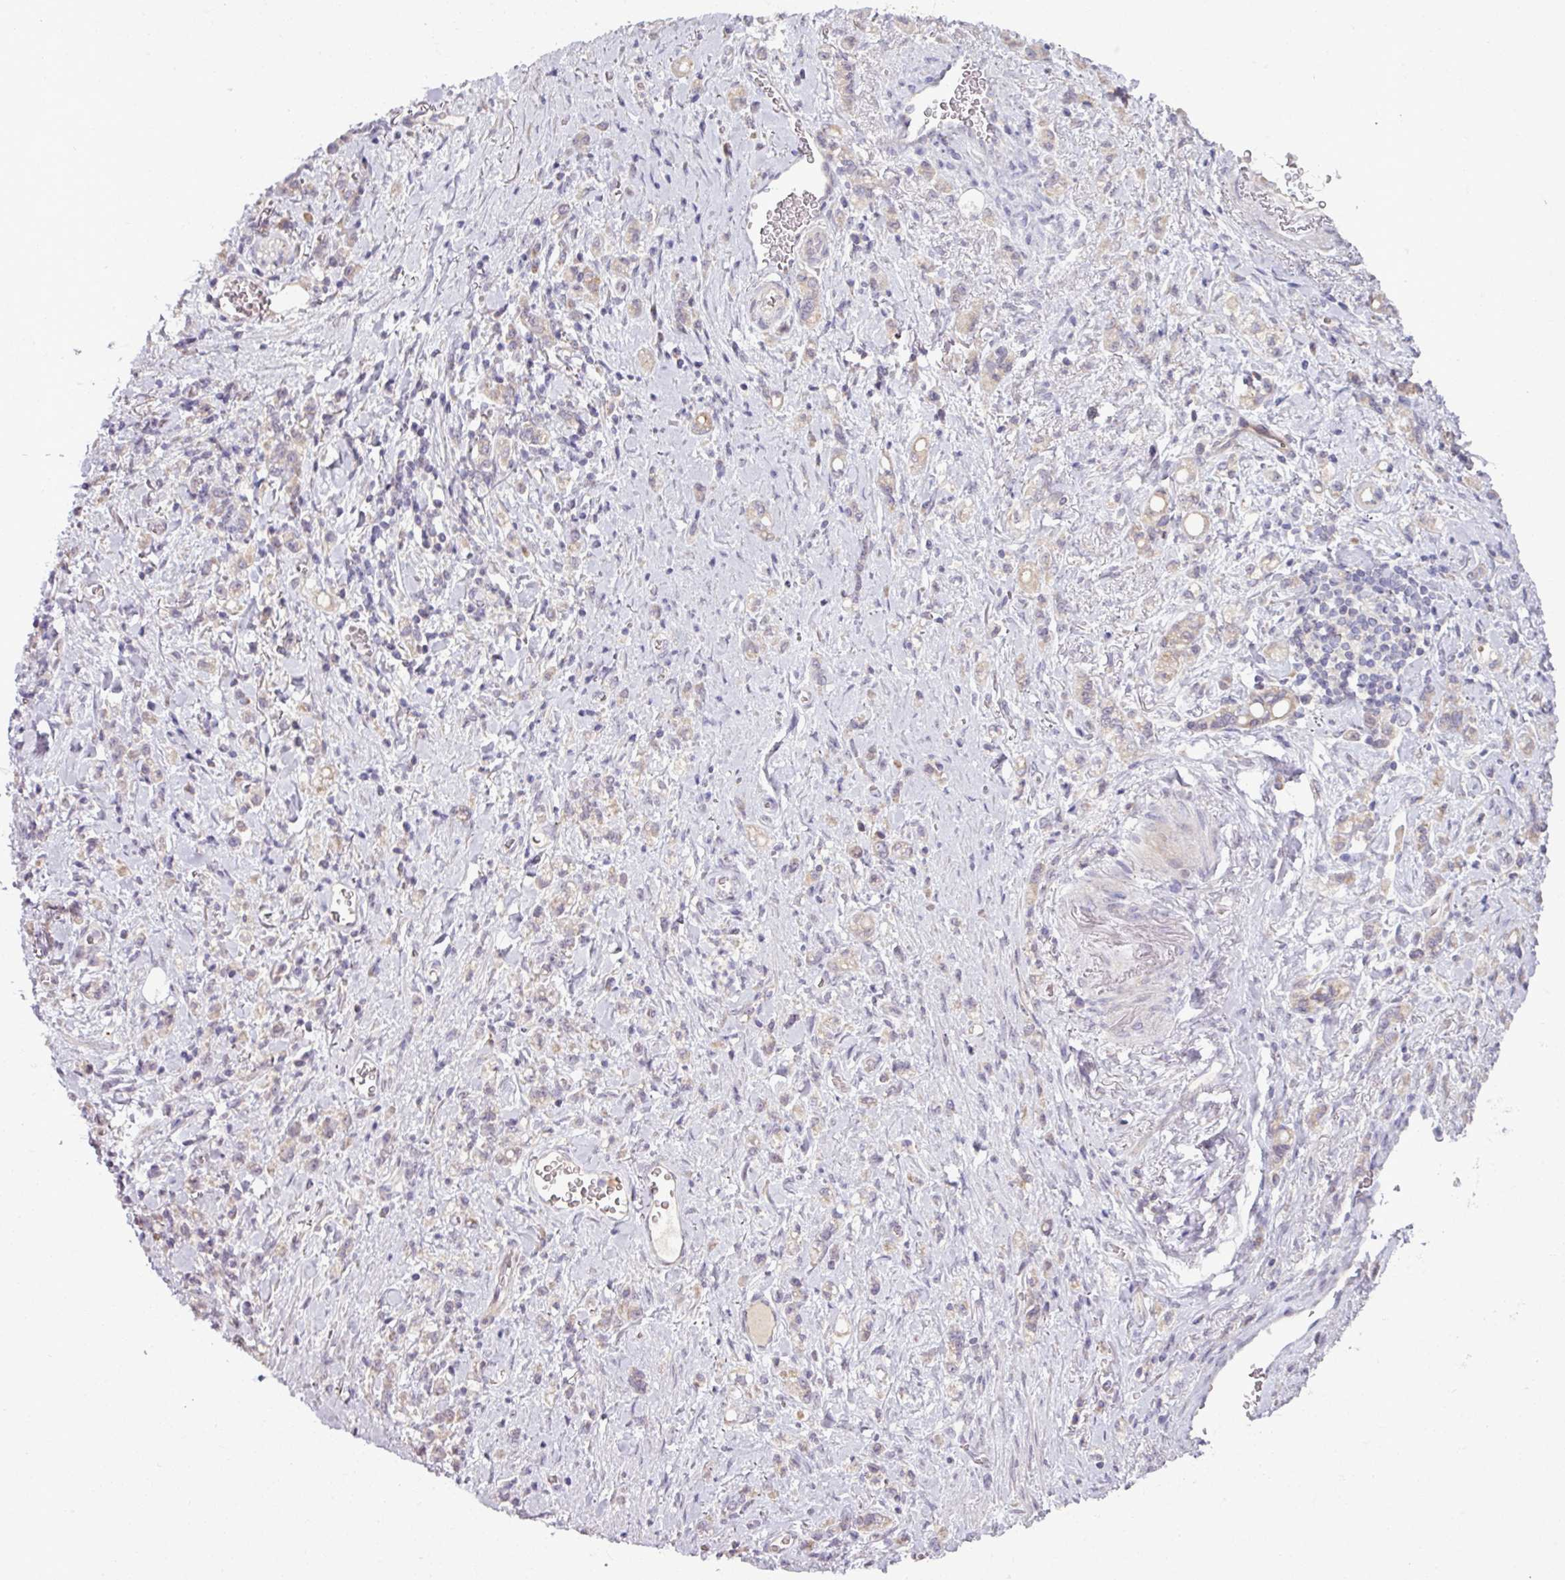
{"staining": {"intensity": "negative", "quantity": "none", "location": "none"}, "tissue": "stomach cancer", "cell_type": "Tumor cells", "image_type": "cancer", "snomed": [{"axis": "morphology", "description": "Adenocarcinoma, NOS"}, {"axis": "topography", "description": "Stomach"}], "caption": "An image of human stomach cancer (adenocarcinoma) is negative for staining in tumor cells.", "gene": "OGFOD3", "patient": {"sex": "male", "age": 77}}